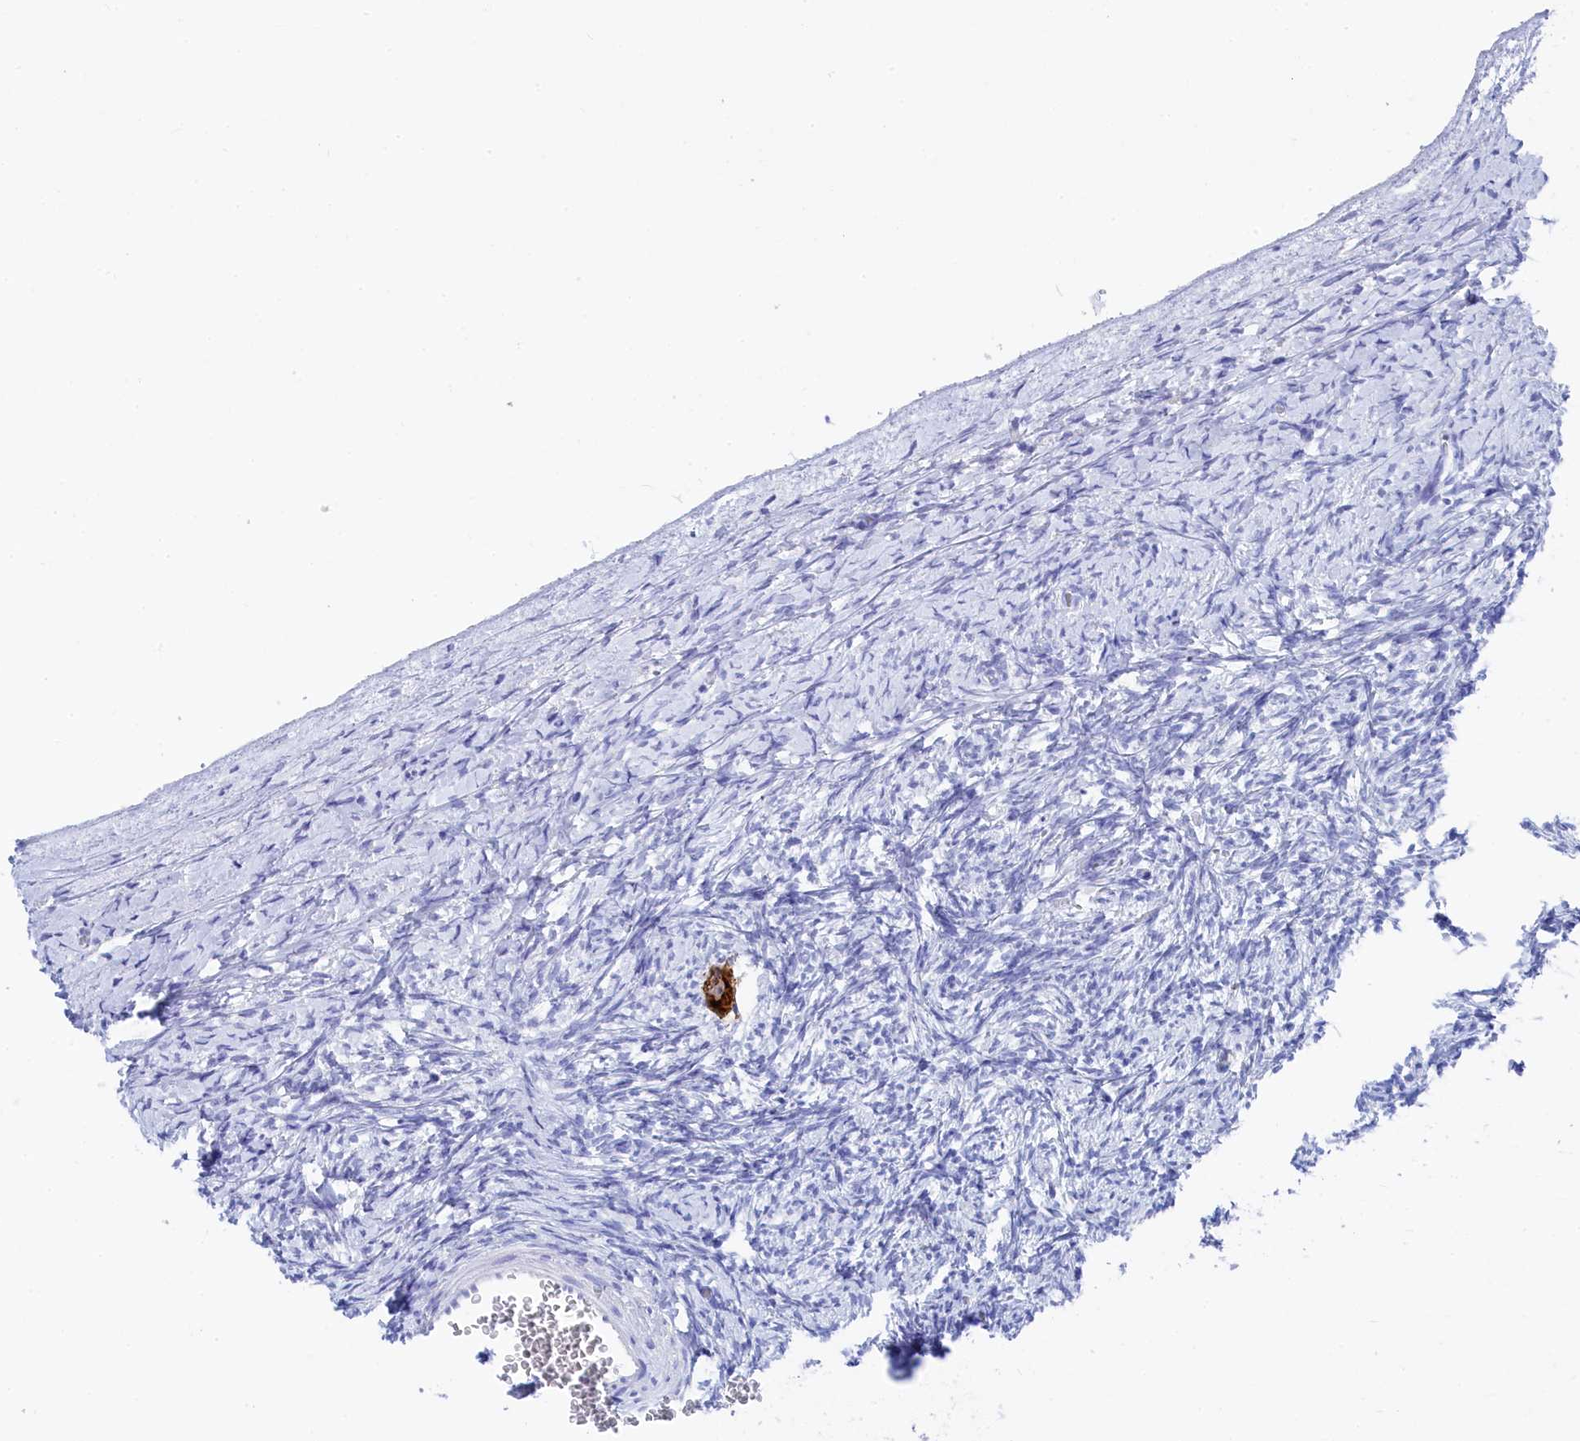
{"staining": {"intensity": "strong", "quantity": ">75%", "location": "cytoplasmic/membranous"}, "tissue": "ovary", "cell_type": "Follicle cells", "image_type": "normal", "snomed": [{"axis": "morphology", "description": "Normal tissue, NOS"}, {"axis": "morphology", "description": "Developmental malformation"}, {"axis": "topography", "description": "Ovary"}], "caption": "Ovary stained with DAB immunohistochemistry (IHC) shows high levels of strong cytoplasmic/membranous expression in approximately >75% of follicle cells.", "gene": "TRIM10", "patient": {"sex": "female", "age": 39}}